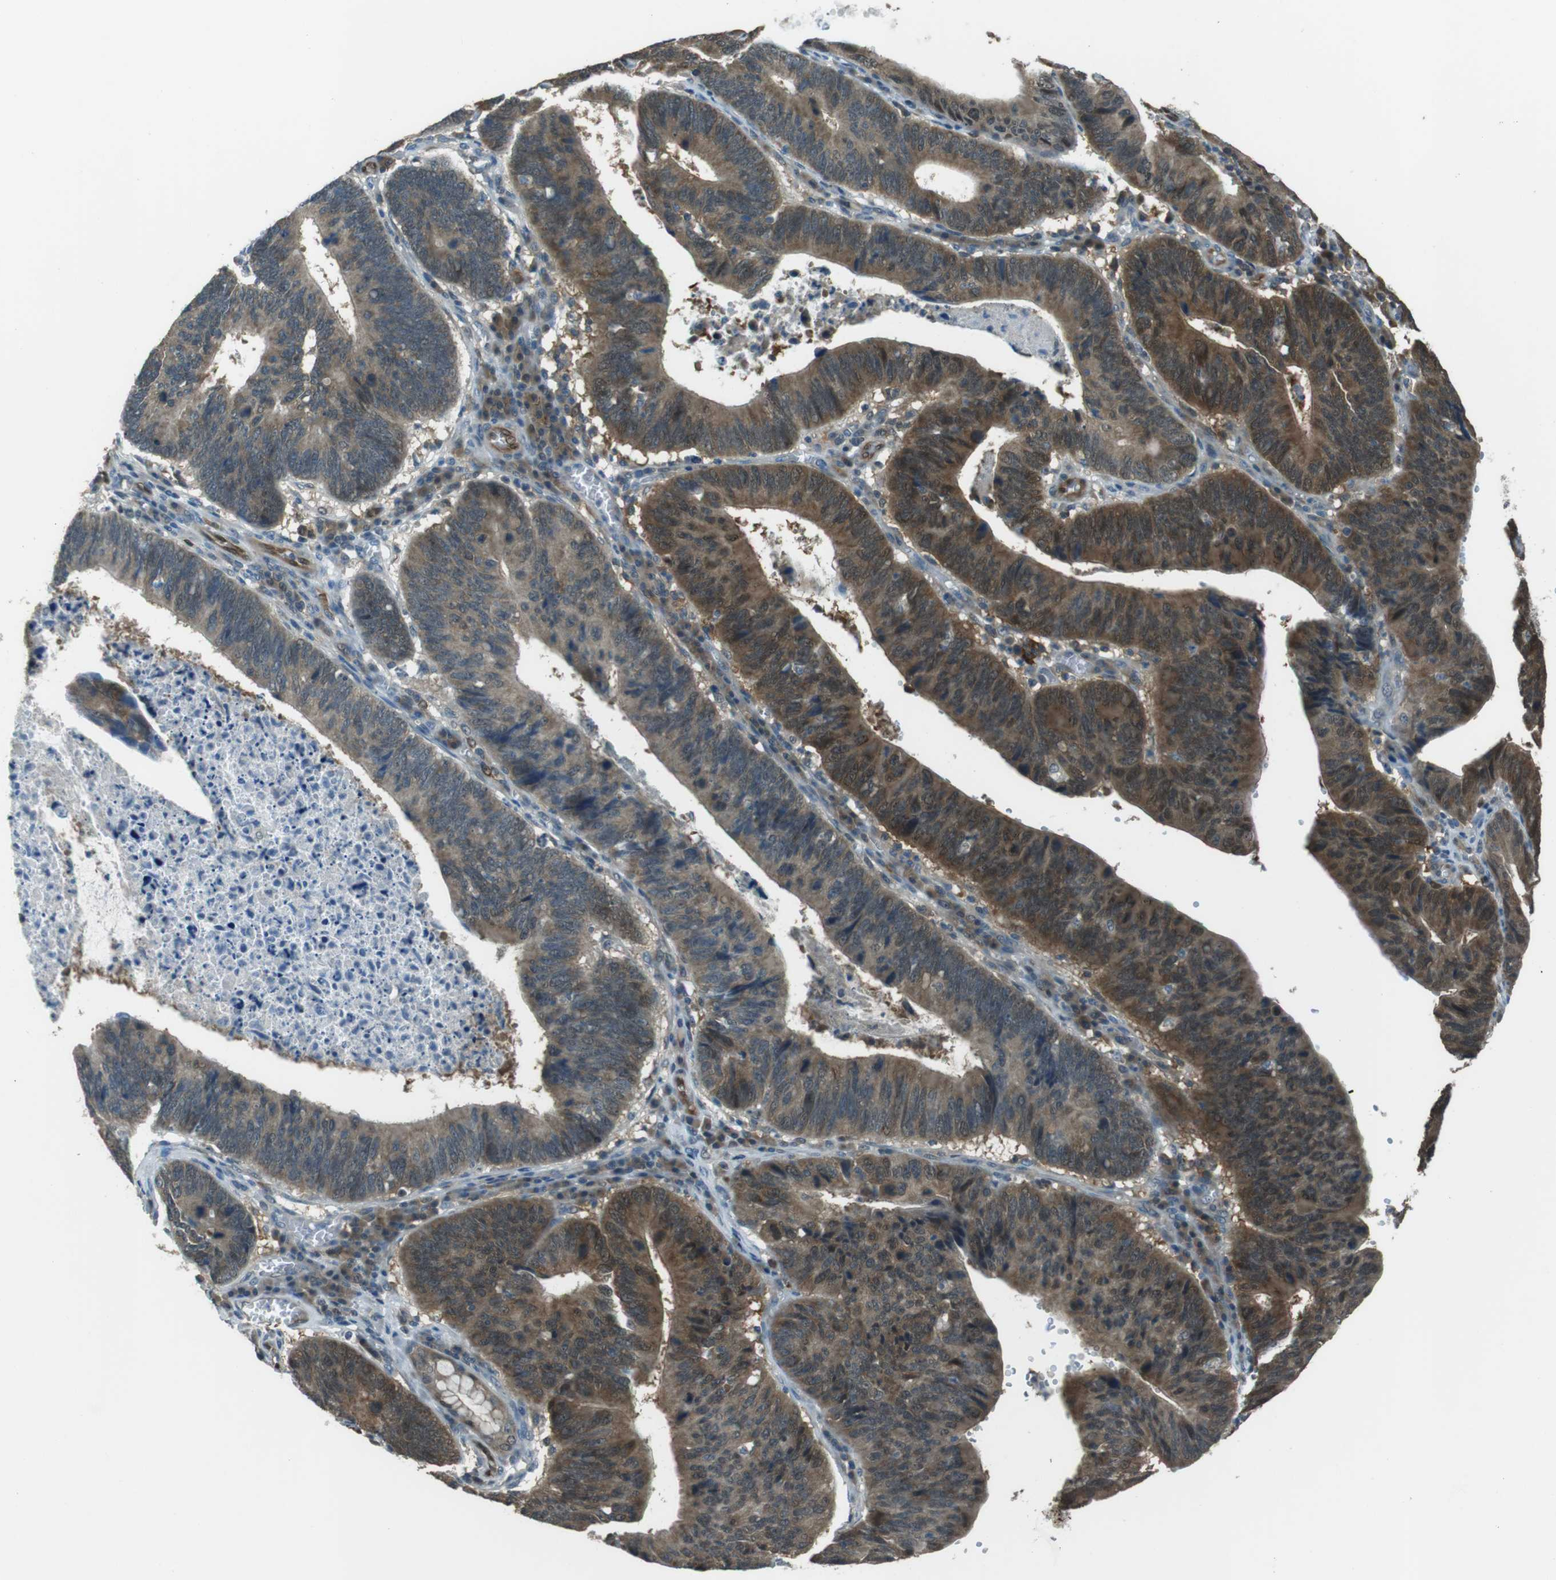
{"staining": {"intensity": "moderate", "quantity": "25%-75%", "location": "cytoplasmic/membranous"}, "tissue": "stomach cancer", "cell_type": "Tumor cells", "image_type": "cancer", "snomed": [{"axis": "morphology", "description": "Adenocarcinoma, NOS"}, {"axis": "topography", "description": "Stomach"}], "caption": "Immunohistochemical staining of human adenocarcinoma (stomach) reveals medium levels of moderate cytoplasmic/membranous expression in about 25%-75% of tumor cells.", "gene": "MFAP3", "patient": {"sex": "male", "age": 59}}